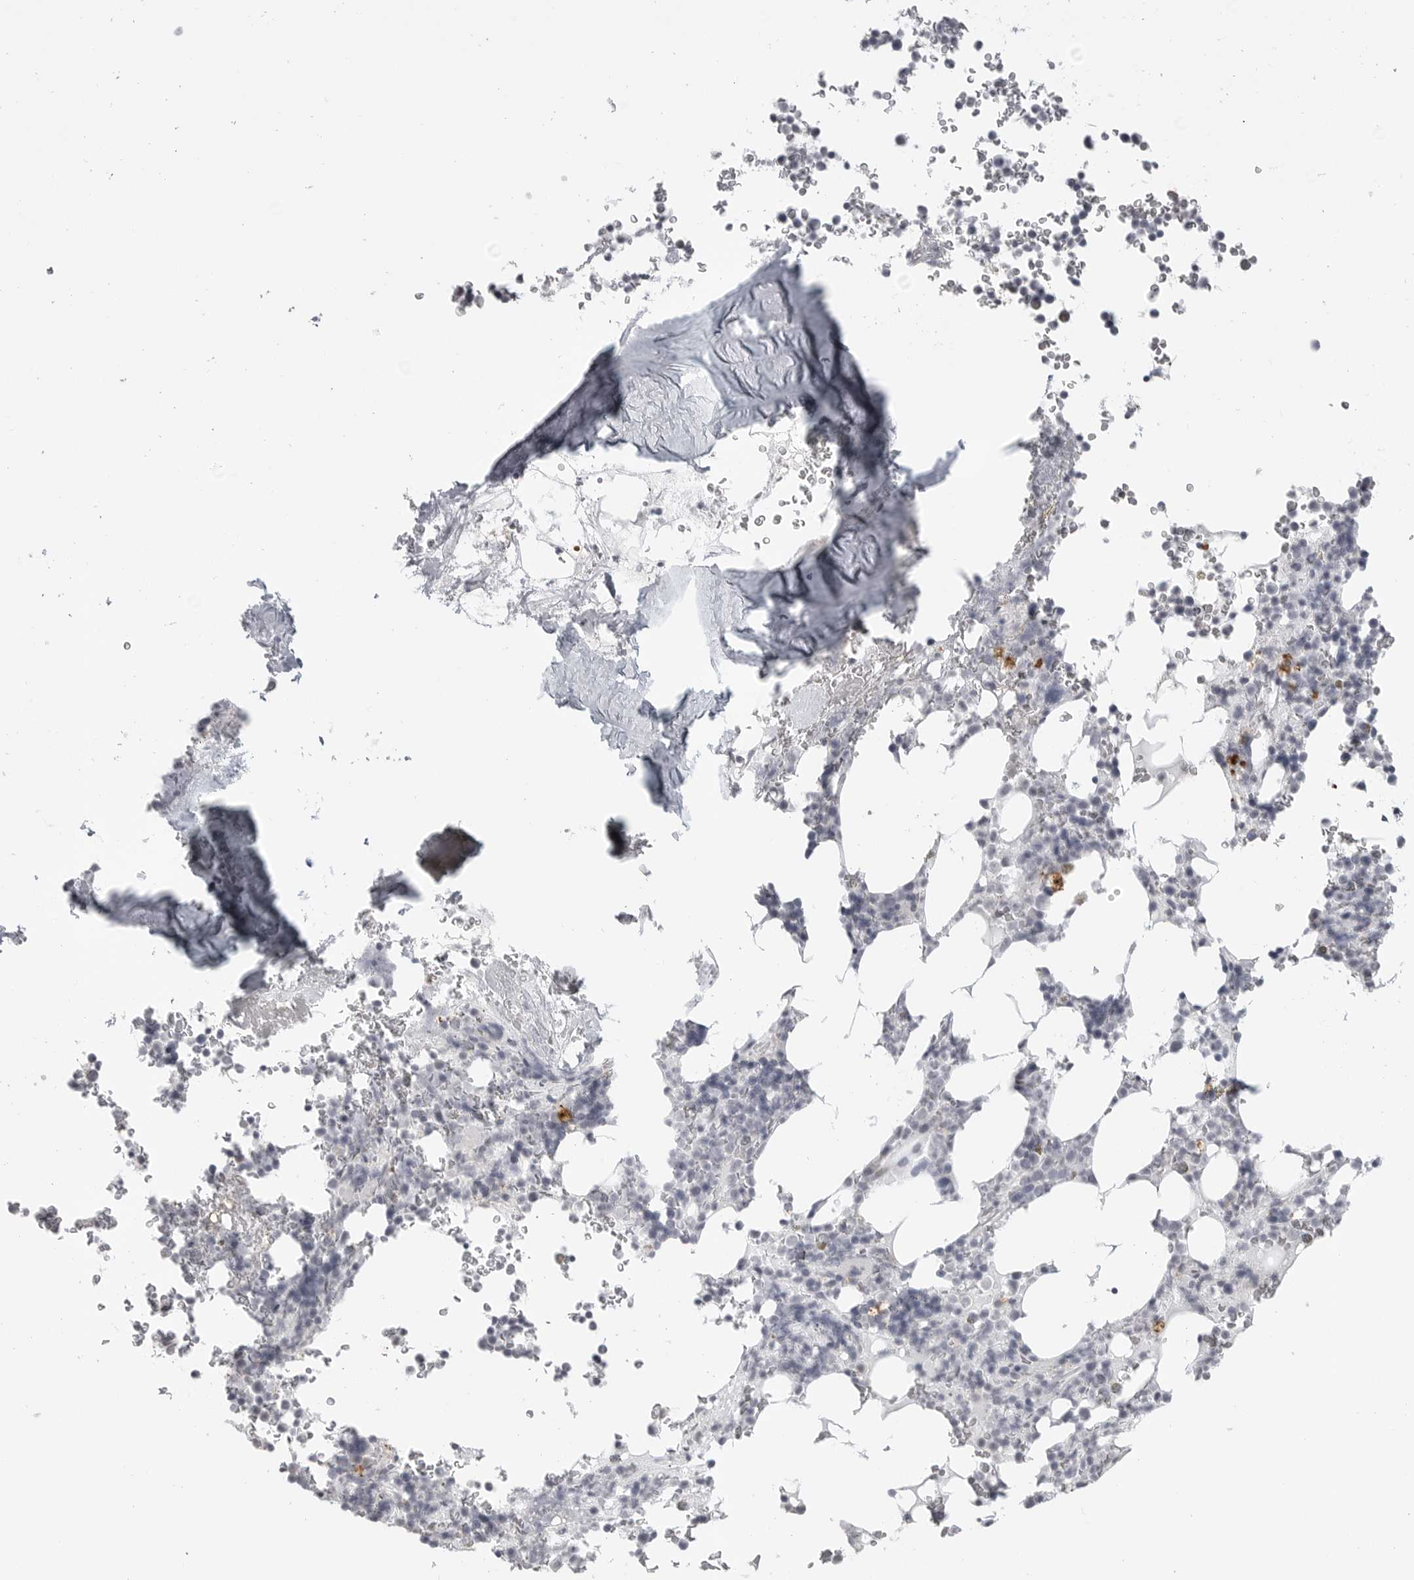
{"staining": {"intensity": "negative", "quantity": "none", "location": "none"}, "tissue": "bone marrow", "cell_type": "Hematopoietic cells", "image_type": "normal", "snomed": [{"axis": "morphology", "description": "Normal tissue, NOS"}, {"axis": "topography", "description": "Bone marrow"}], "caption": "Immunohistochemistry (IHC) of normal bone marrow shows no positivity in hematopoietic cells.", "gene": "PRSS1", "patient": {"sex": "male", "age": 58}}